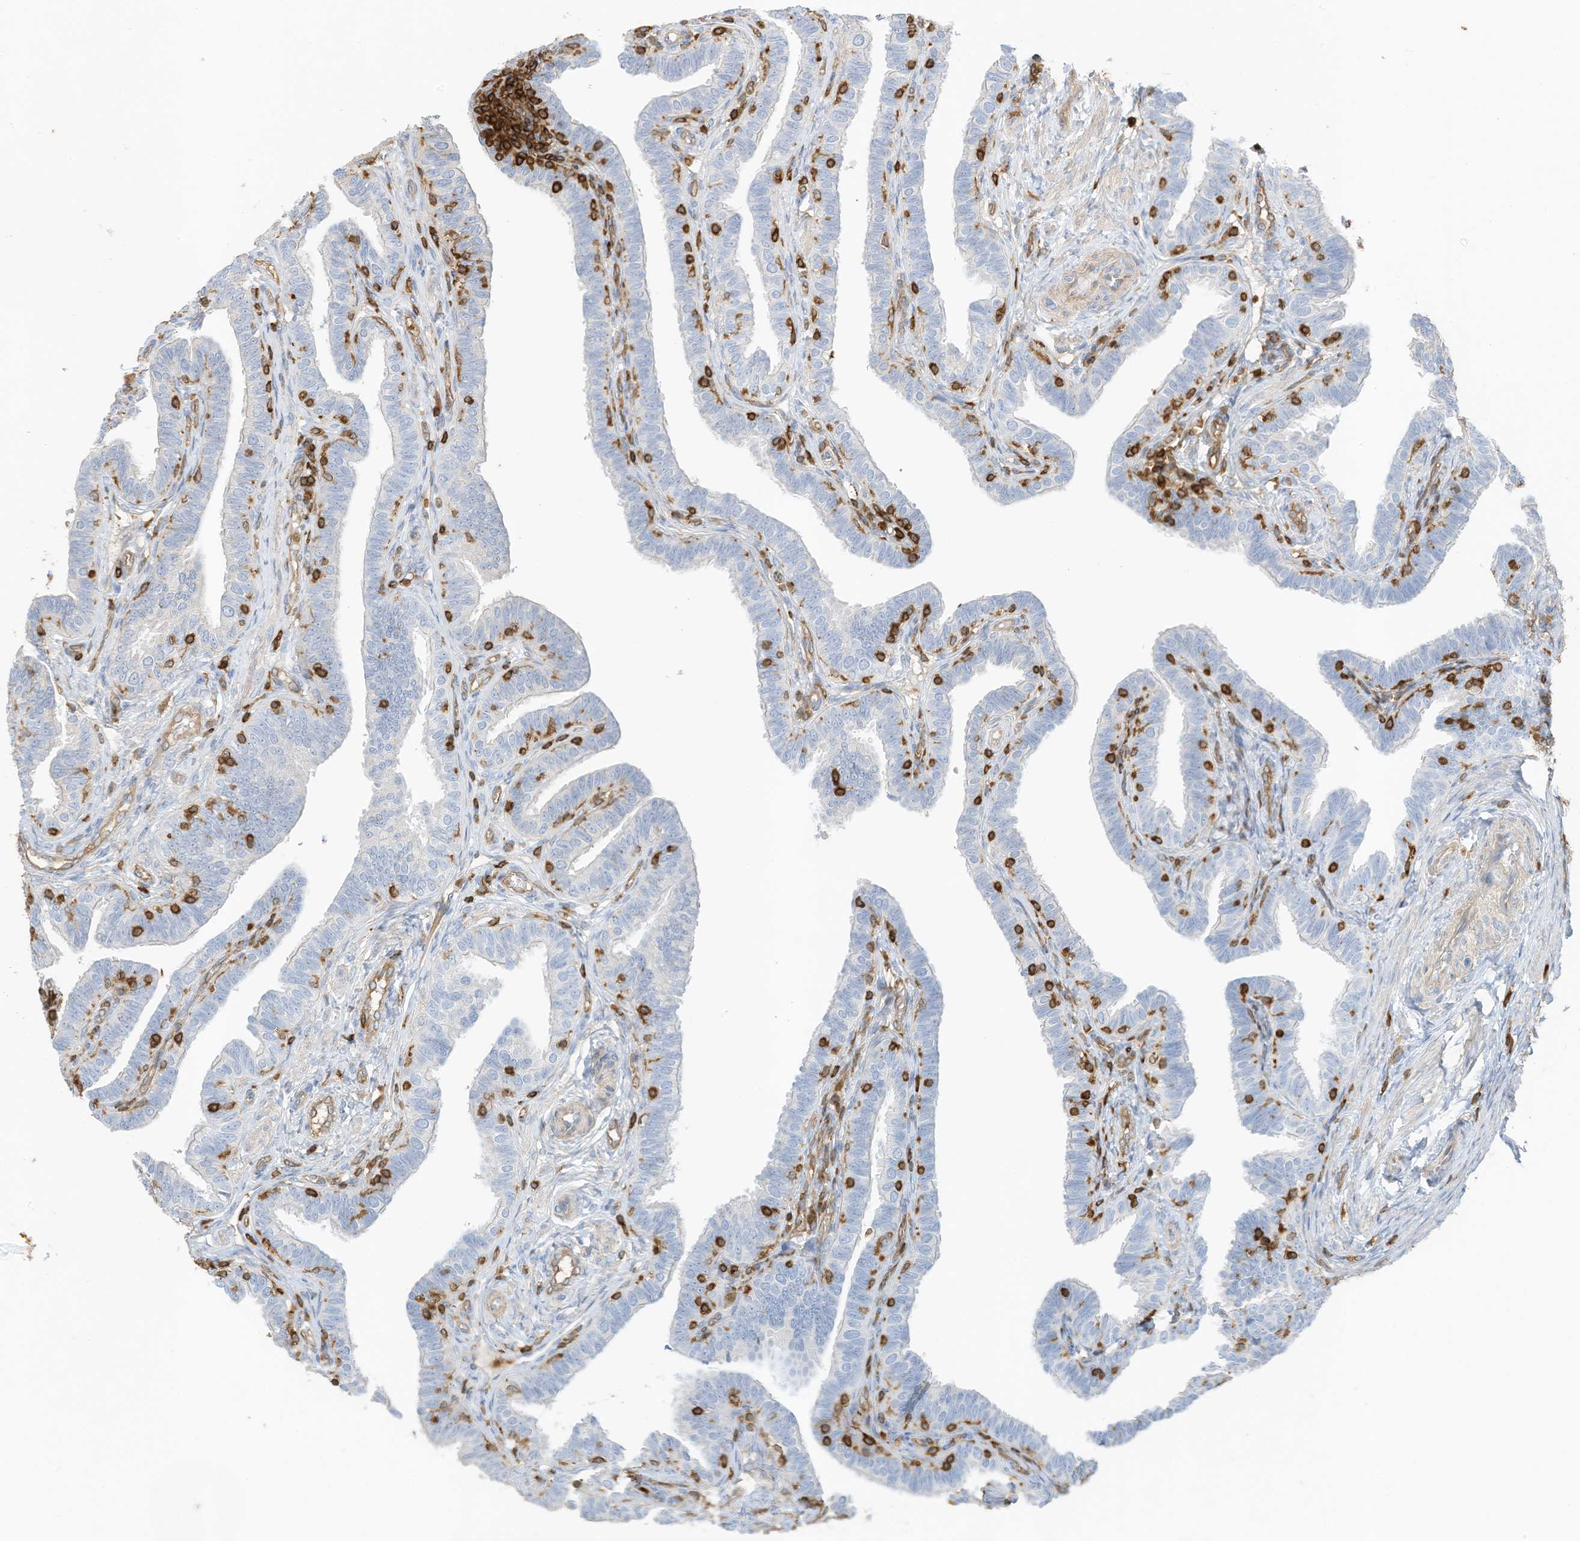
{"staining": {"intensity": "negative", "quantity": "none", "location": "none"}, "tissue": "fallopian tube", "cell_type": "Glandular cells", "image_type": "normal", "snomed": [{"axis": "morphology", "description": "Normal tissue, NOS"}, {"axis": "topography", "description": "Fallopian tube"}], "caption": "IHC of normal fallopian tube demonstrates no positivity in glandular cells.", "gene": "ARHGAP25", "patient": {"sex": "female", "age": 39}}